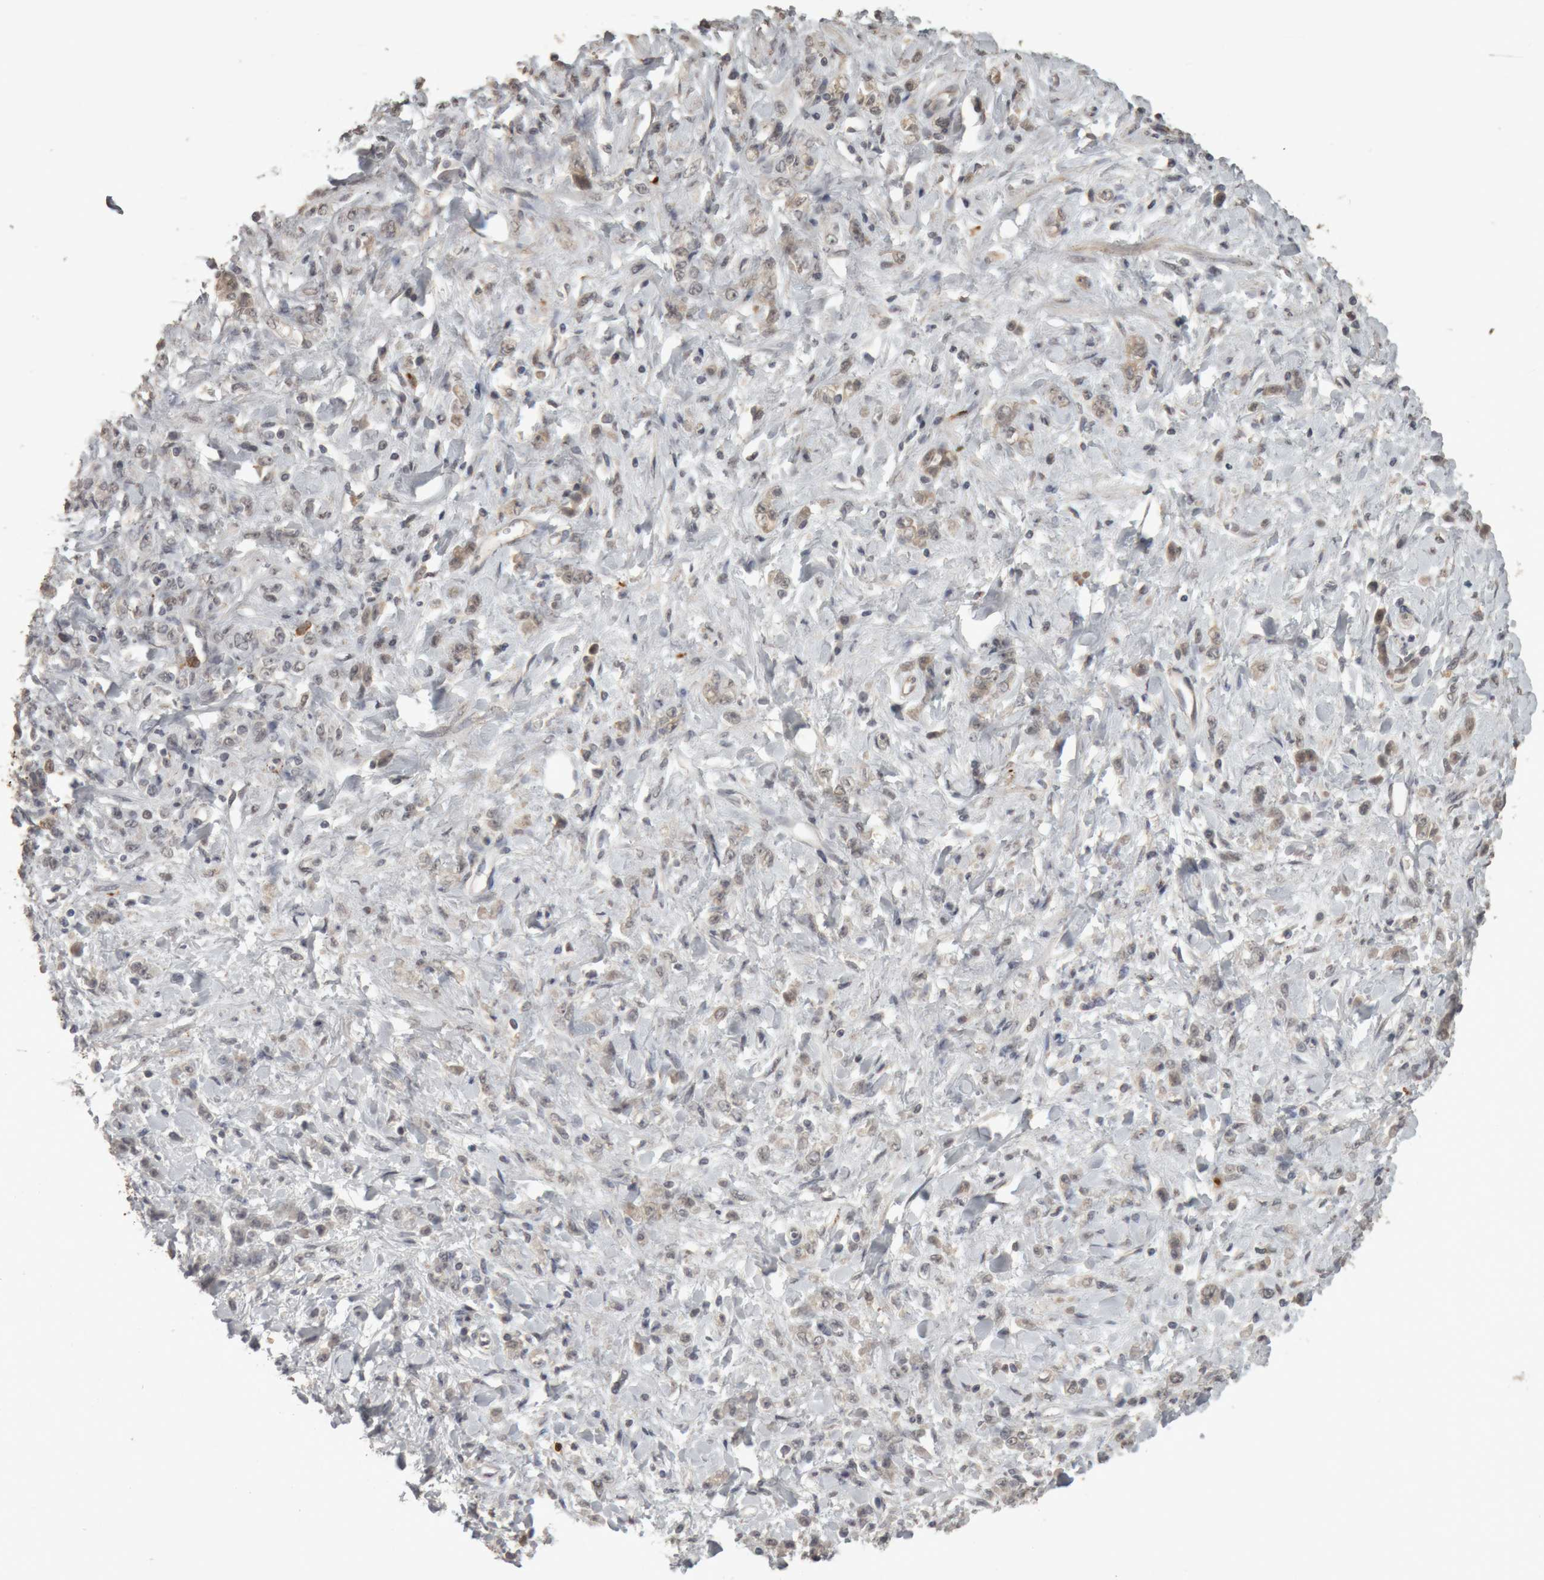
{"staining": {"intensity": "weak", "quantity": "<25%", "location": "cytoplasmic/membranous"}, "tissue": "stomach cancer", "cell_type": "Tumor cells", "image_type": "cancer", "snomed": [{"axis": "morphology", "description": "Normal tissue, NOS"}, {"axis": "morphology", "description": "Adenocarcinoma, NOS"}, {"axis": "topography", "description": "Stomach"}], "caption": "Immunohistochemistry (IHC) micrograph of stomach cancer (adenocarcinoma) stained for a protein (brown), which demonstrates no staining in tumor cells. (DAB (3,3'-diaminobenzidine) immunohistochemistry visualized using brightfield microscopy, high magnification).", "gene": "MEP1A", "patient": {"sex": "male", "age": 82}}